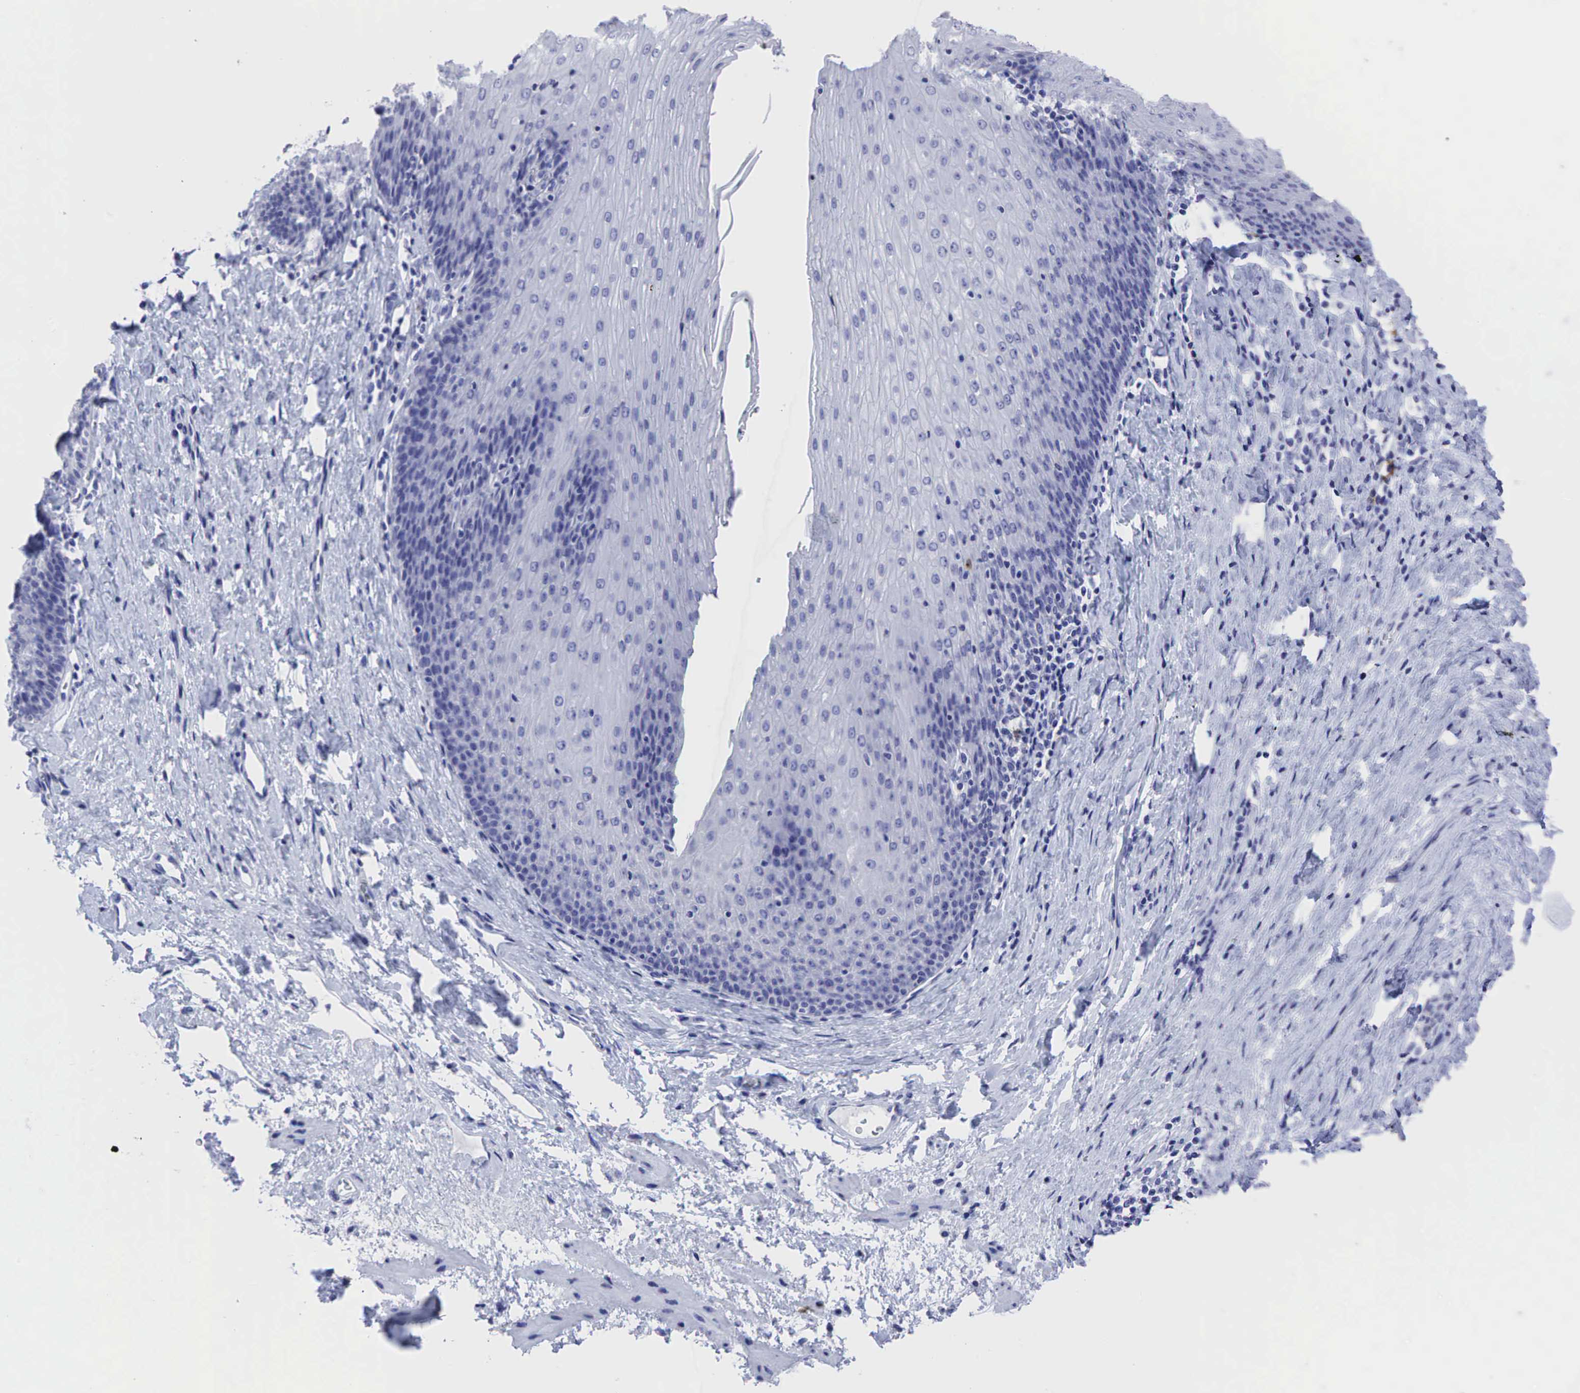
{"staining": {"intensity": "negative", "quantity": "none", "location": "none"}, "tissue": "esophagus", "cell_type": "Squamous epithelial cells", "image_type": "normal", "snomed": [{"axis": "morphology", "description": "Normal tissue, NOS"}, {"axis": "topography", "description": "Esophagus"}], "caption": "The micrograph reveals no significant expression in squamous epithelial cells of esophagus.", "gene": "TNFRSF8", "patient": {"sex": "female", "age": 61}}